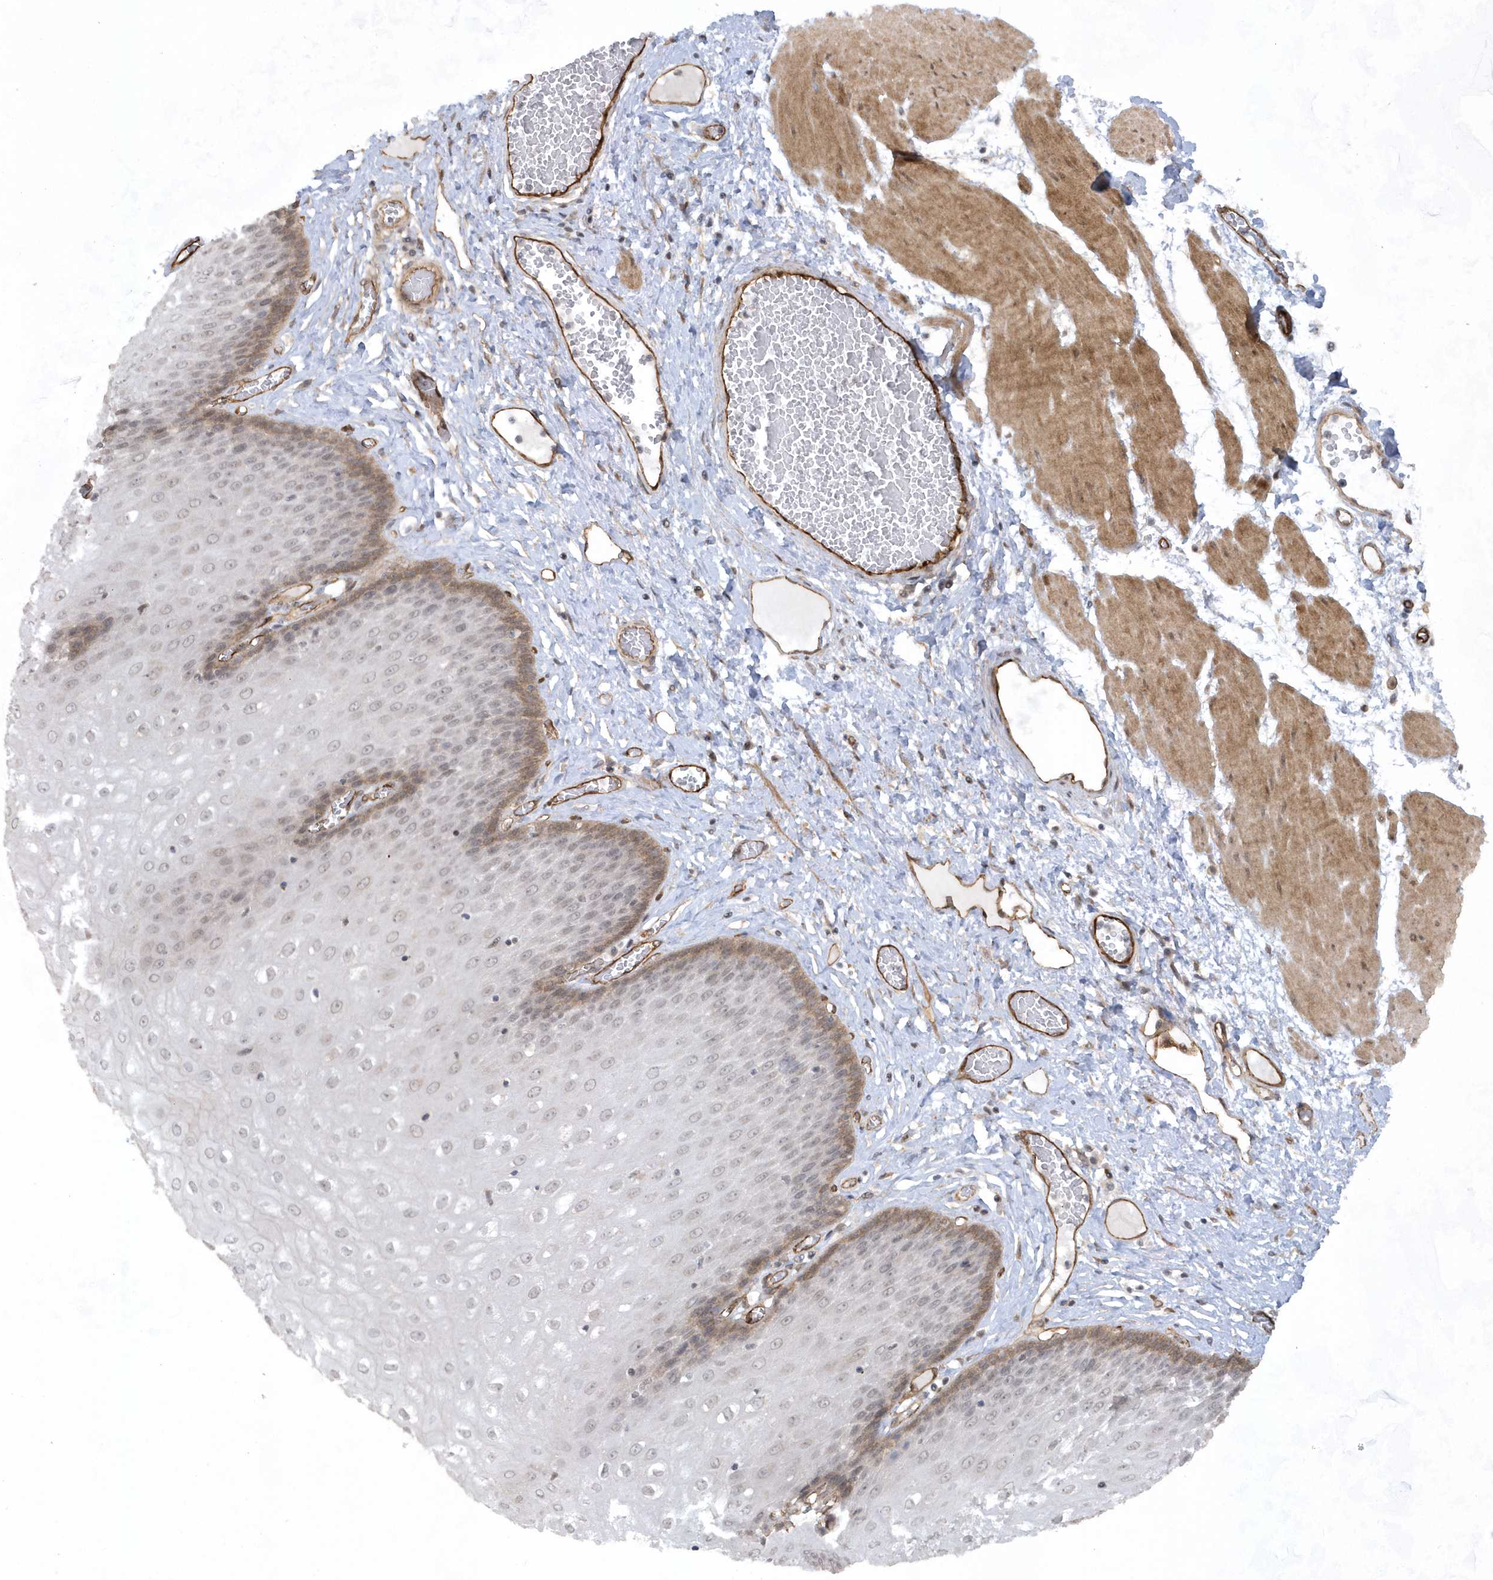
{"staining": {"intensity": "moderate", "quantity": "<25%", "location": "cytoplasmic/membranous,nuclear"}, "tissue": "esophagus", "cell_type": "Squamous epithelial cells", "image_type": "normal", "snomed": [{"axis": "morphology", "description": "Normal tissue, NOS"}, {"axis": "topography", "description": "Esophagus"}], "caption": "Immunohistochemical staining of normal esophagus reveals moderate cytoplasmic/membranous,nuclear protein staining in about <25% of squamous epithelial cells. (DAB (3,3'-diaminobenzidine) IHC with brightfield microscopy, high magnification).", "gene": "RAI14", "patient": {"sex": "male", "age": 60}}